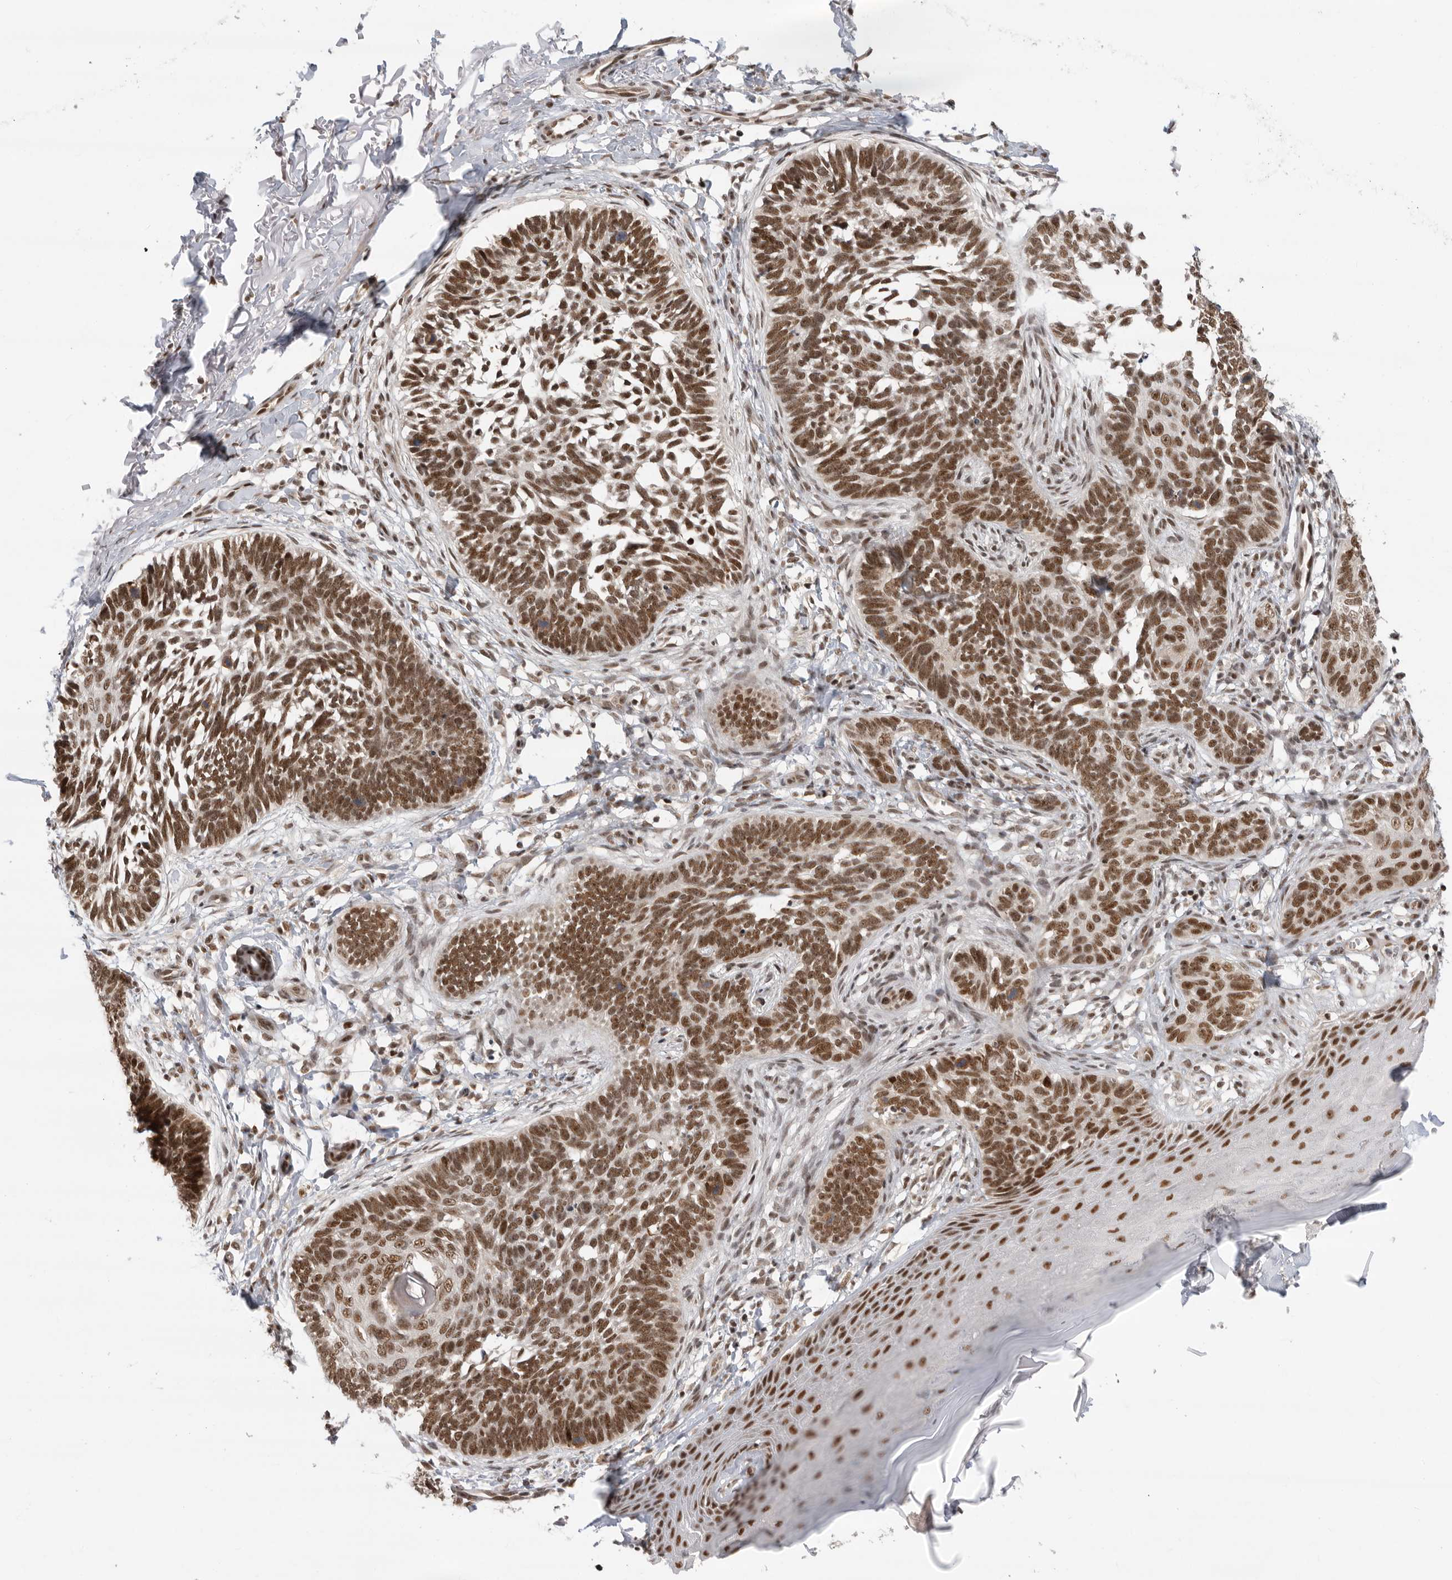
{"staining": {"intensity": "strong", "quantity": ">75%", "location": "nuclear"}, "tissue": "skin cancer", "cell_type": "Tumor cells", "image_type": "cancer", "snomed": [{"axis": "morphology", "description": "Normal tissue, NOS"}, {"axis": "morphology", "description": "Basal cell carcinoma"}, {"axis": "topography", "description": "Skin"}], "caption": "Human skin cancer (basal cell carcinoma) stained with a brown dye shows strong nuclear positive positivity in approximately >75% of tumor cells.", "gene": "ZNF830", "patient": {"sex": "male", "age": 77}}